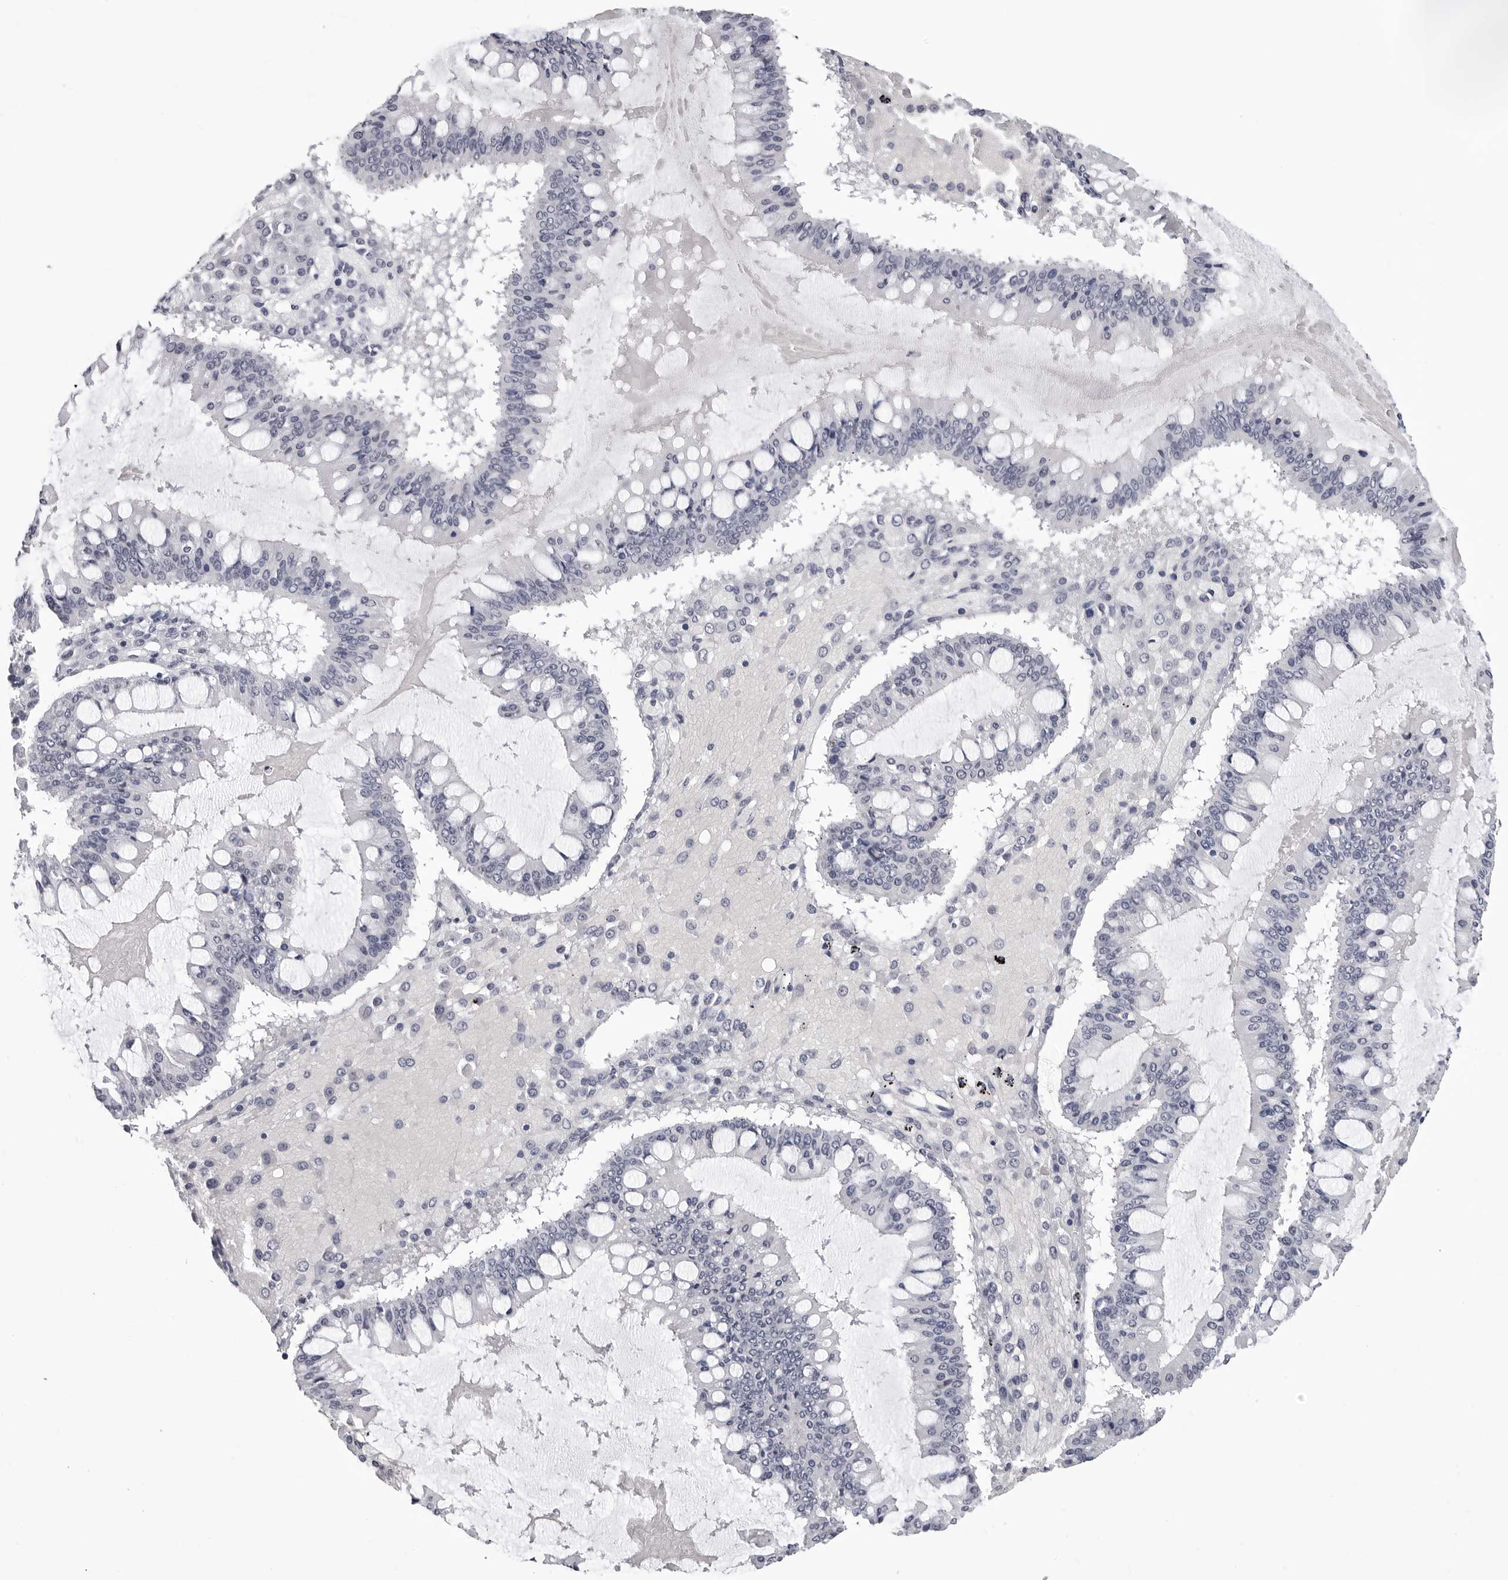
{"staining": {"intensity": "negative", "quantity": "none", "location": "none"}, "tissue": "ovarian cancer", "cell_type": "Tumor cells", "image_type": "cancer", "snomed": [{"axis": "morphology", "description": "Cystadenocarcinoma, mucinous, NOS"}, {"axis": "topography", "description": "Ovary"}], "caption": "An immunohistochemistry photomicrograph of mucinous cystadenocarcinoma (ovarian) is shown. There is no staining in tumor cells of mucinous cystadenocarcinoma (ovarian).", "gene": "GNL2", "patient": {"sex": "female", "age": 73}}